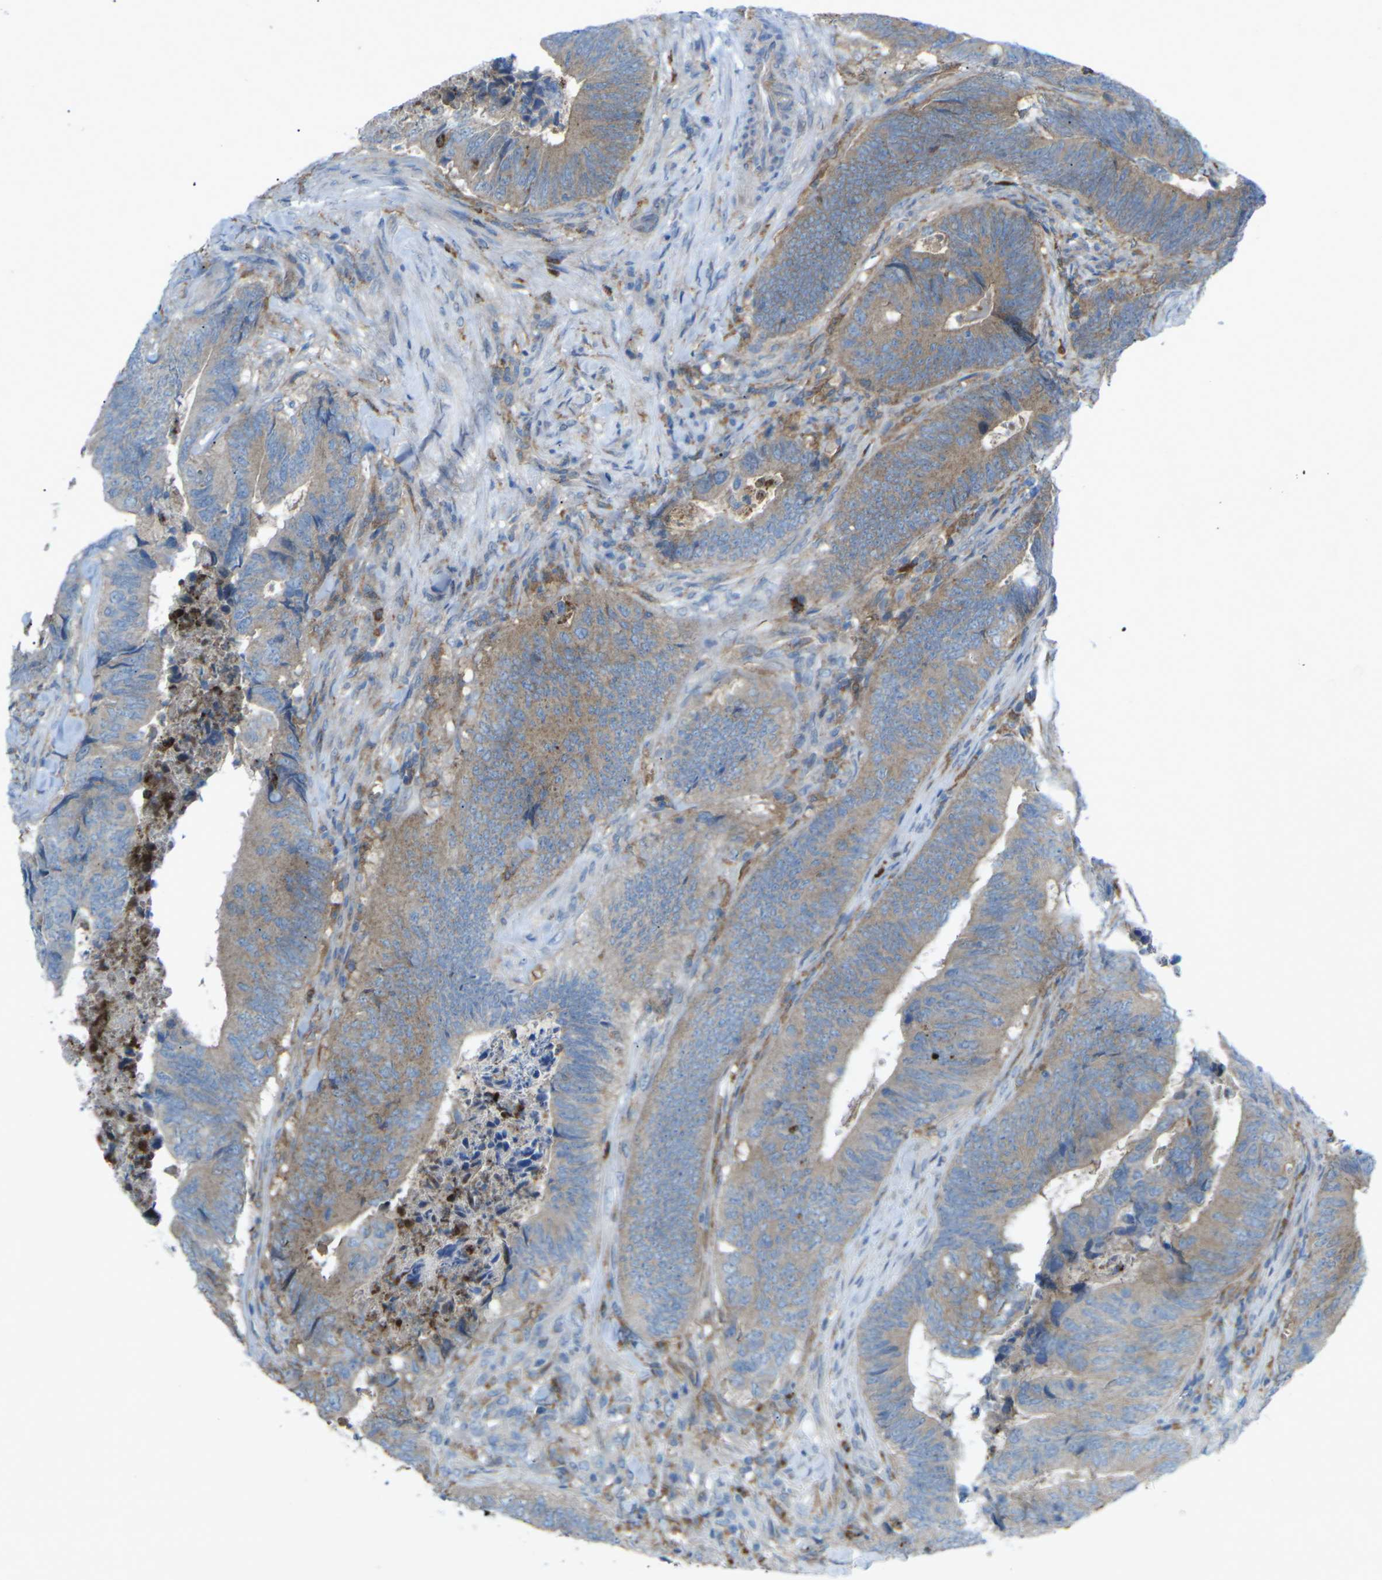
{"staining": {"intensity": "moderate", "quantity": ">75%", "location": "cytoplasmic/membranous"}, "tissue": "colorectal cancer", "cell_type": "Tumor cells", "image_type": "cancer", "snomed": [{"axis": "morphology", "description": "Normal tissue, NOS"}, {"axis": "morphology", "description": "Adenocarcinoma, NOS"}, {"axis": "topography", "description": "Colon"}], "caption": "The immunohistochemical stain labels moderate cytoplasmic/membranous staining in tumor cells of colorectal cancer tissue.", "gene": "STK11", "patient": {"sex": "male", "age": 56}}